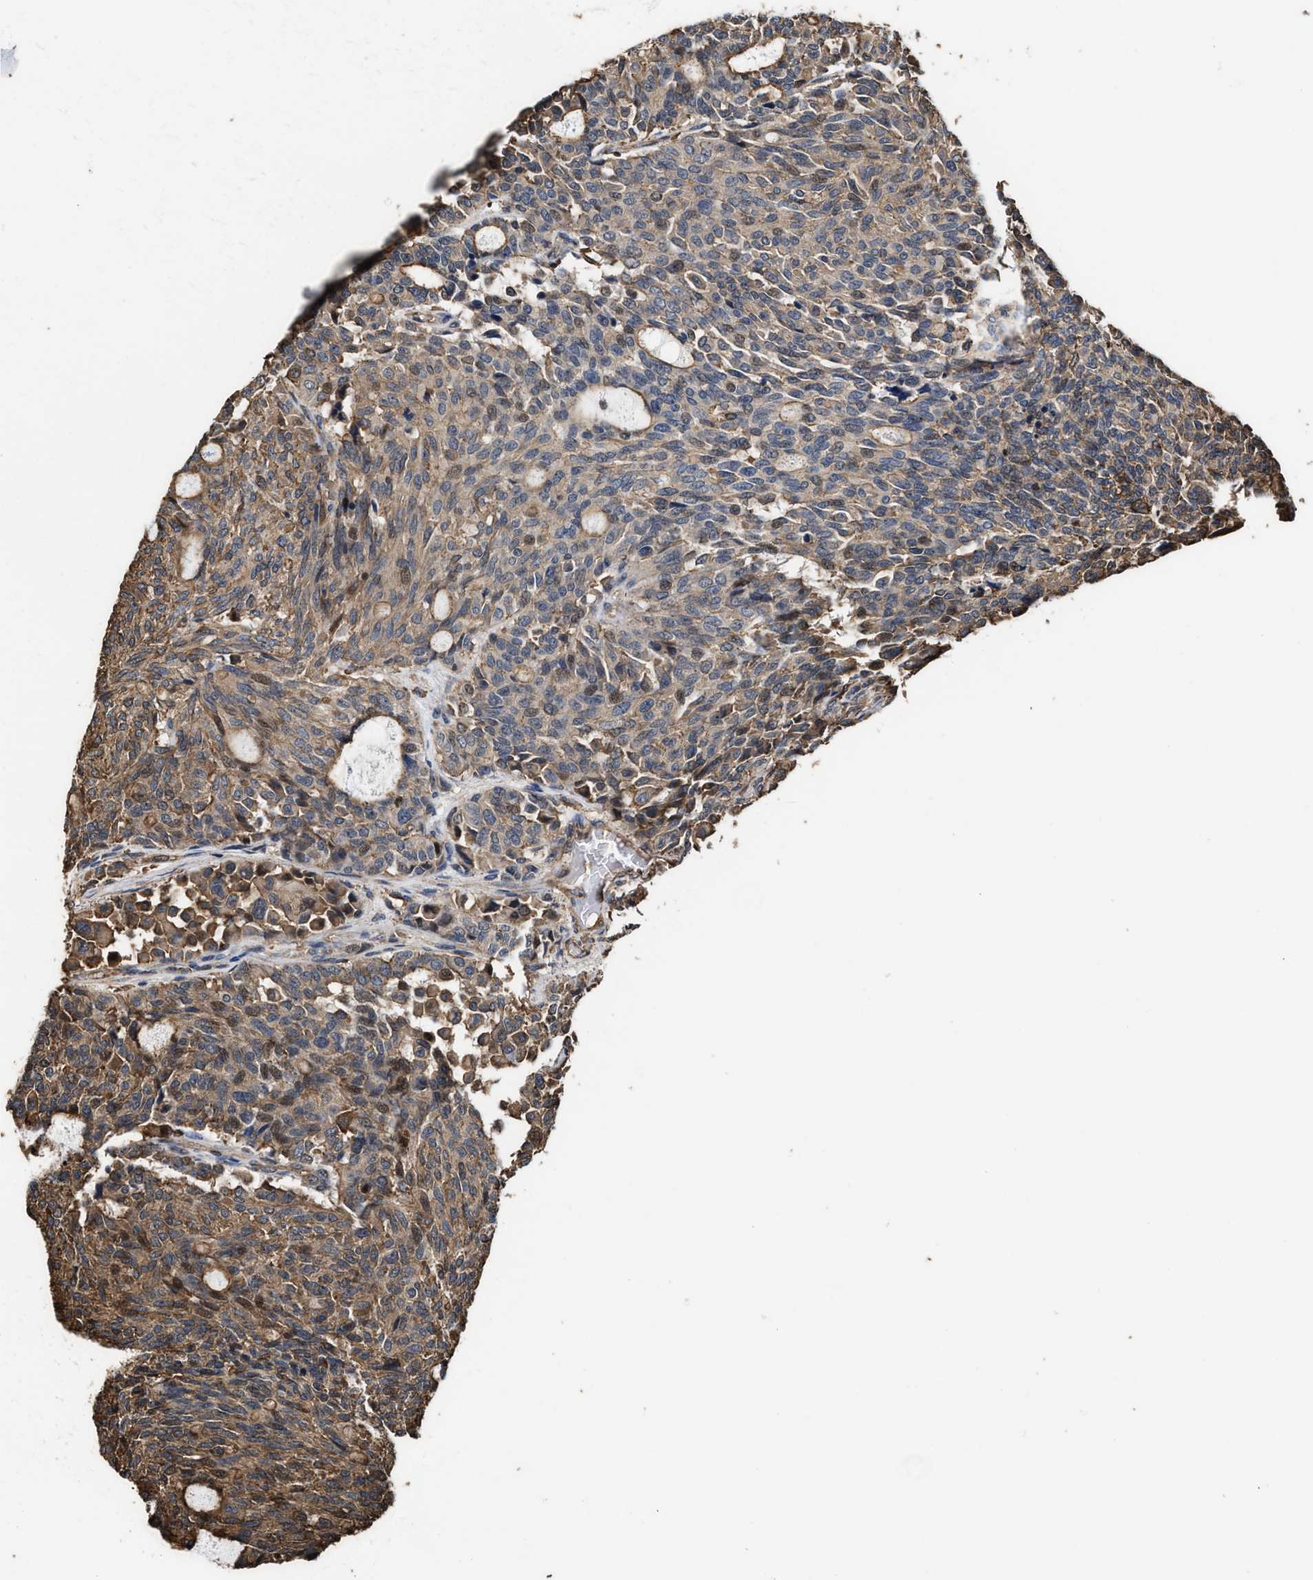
{"staining": {"intensity": "weak", "quantity": "25%-75%", "location": "cytoplasmic/membranous,nuclear"}, "tissue": "carcinoid", "cell_type": "Tumor cells", "image_type": "cancer", "snomed": [{"axis": "morphology", "description": "Carcinoid, malignant, NOS"}, {"axis": "topography", "description": "Pancreas"}], "caption": "Carcinoid stained for a protein shows weak cytoplasmic/membranous and nuclear positivity in tumor cells. (Brightfield microscopy of DAB IHC at high magnification).", "gene": "KBTBD2", "patient": {"sex": "female", "age": 54}}